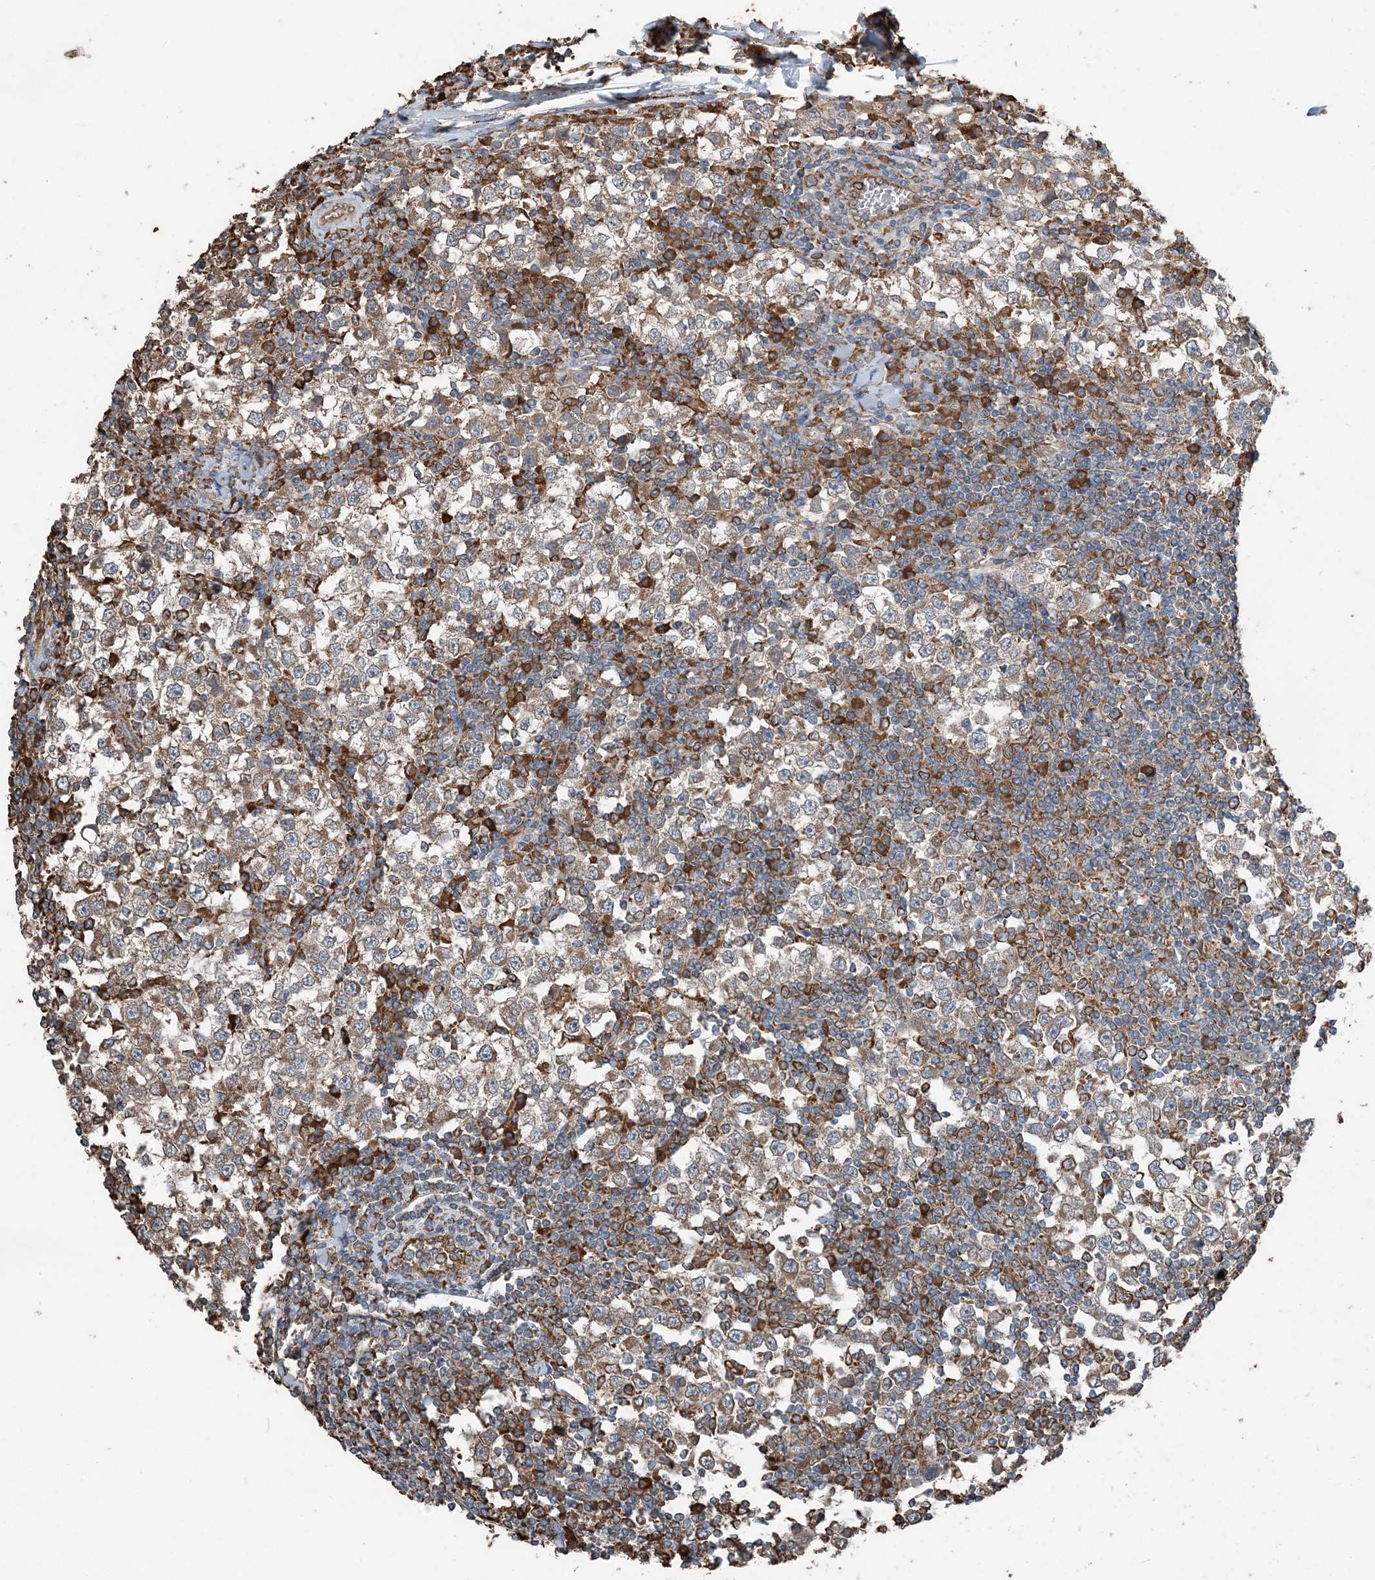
{"staining": {"intensity": "moderate", "quantity": "25%-75%", "location": "cytoplasmic/membranous"}, "tissue": "testis cancer", "cell_type": "Tumor cells", "image_type": "cancer", "snomed": [{"axis": "morphology", "description": "Seminoma, NOS"}, {"axis": "topography", "description": "Testis"}], "caption": "A micrograph of testis seminoma stained for a protein shows moderate cytoplasmic/membranous brown staining in tumor cells. (brown staining indicates protein expression, while blue staining denotes nuclei).", "gene": "PDIA6", "patient": {"sex": "male", "age": 65}}